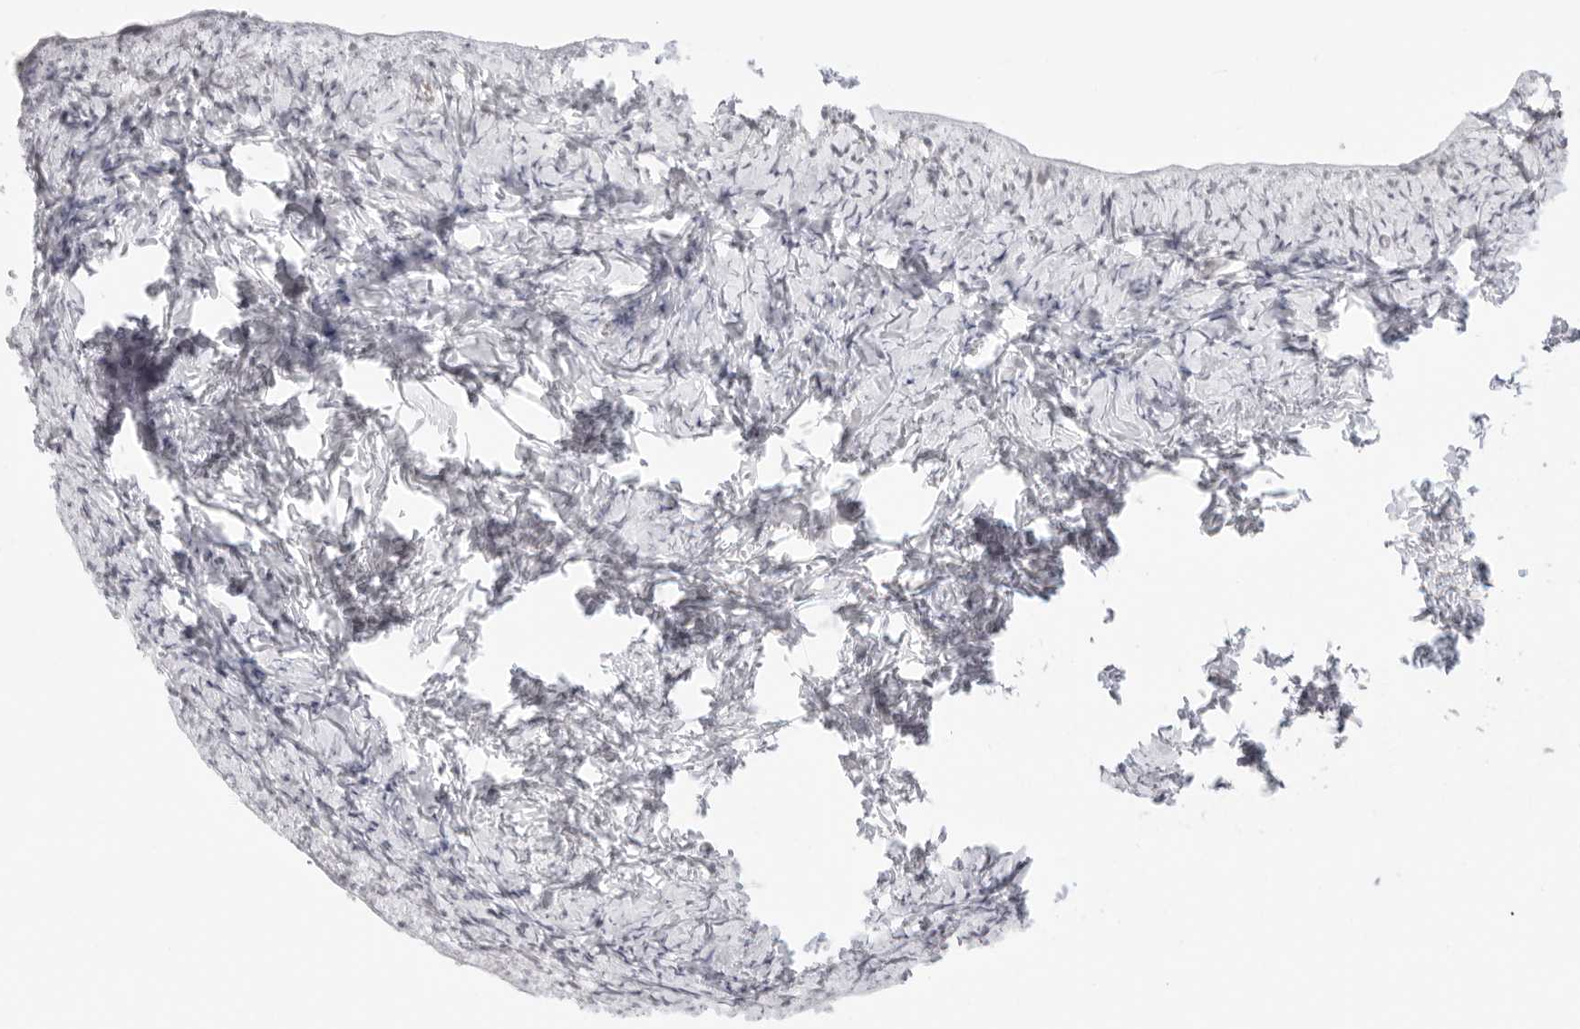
{"staining": {"intensity": "negative", "quantity": "none", "location": "none"}, "tissue": "ovary", "cell_type": "Ovarian stroma cells", "image_type": "normal", "snomed": [{"axis": "morphology", "description": "Normal tissue, NOS"}, {"axis": "topography", "description": "Ovary"}], "caption": "This is an immunohistochemistry micrograph of normal ovary. There is no staining in ovarian stroma cells.", "gene": "TCIM", "patient": {"sex": "female", "age": 27}}